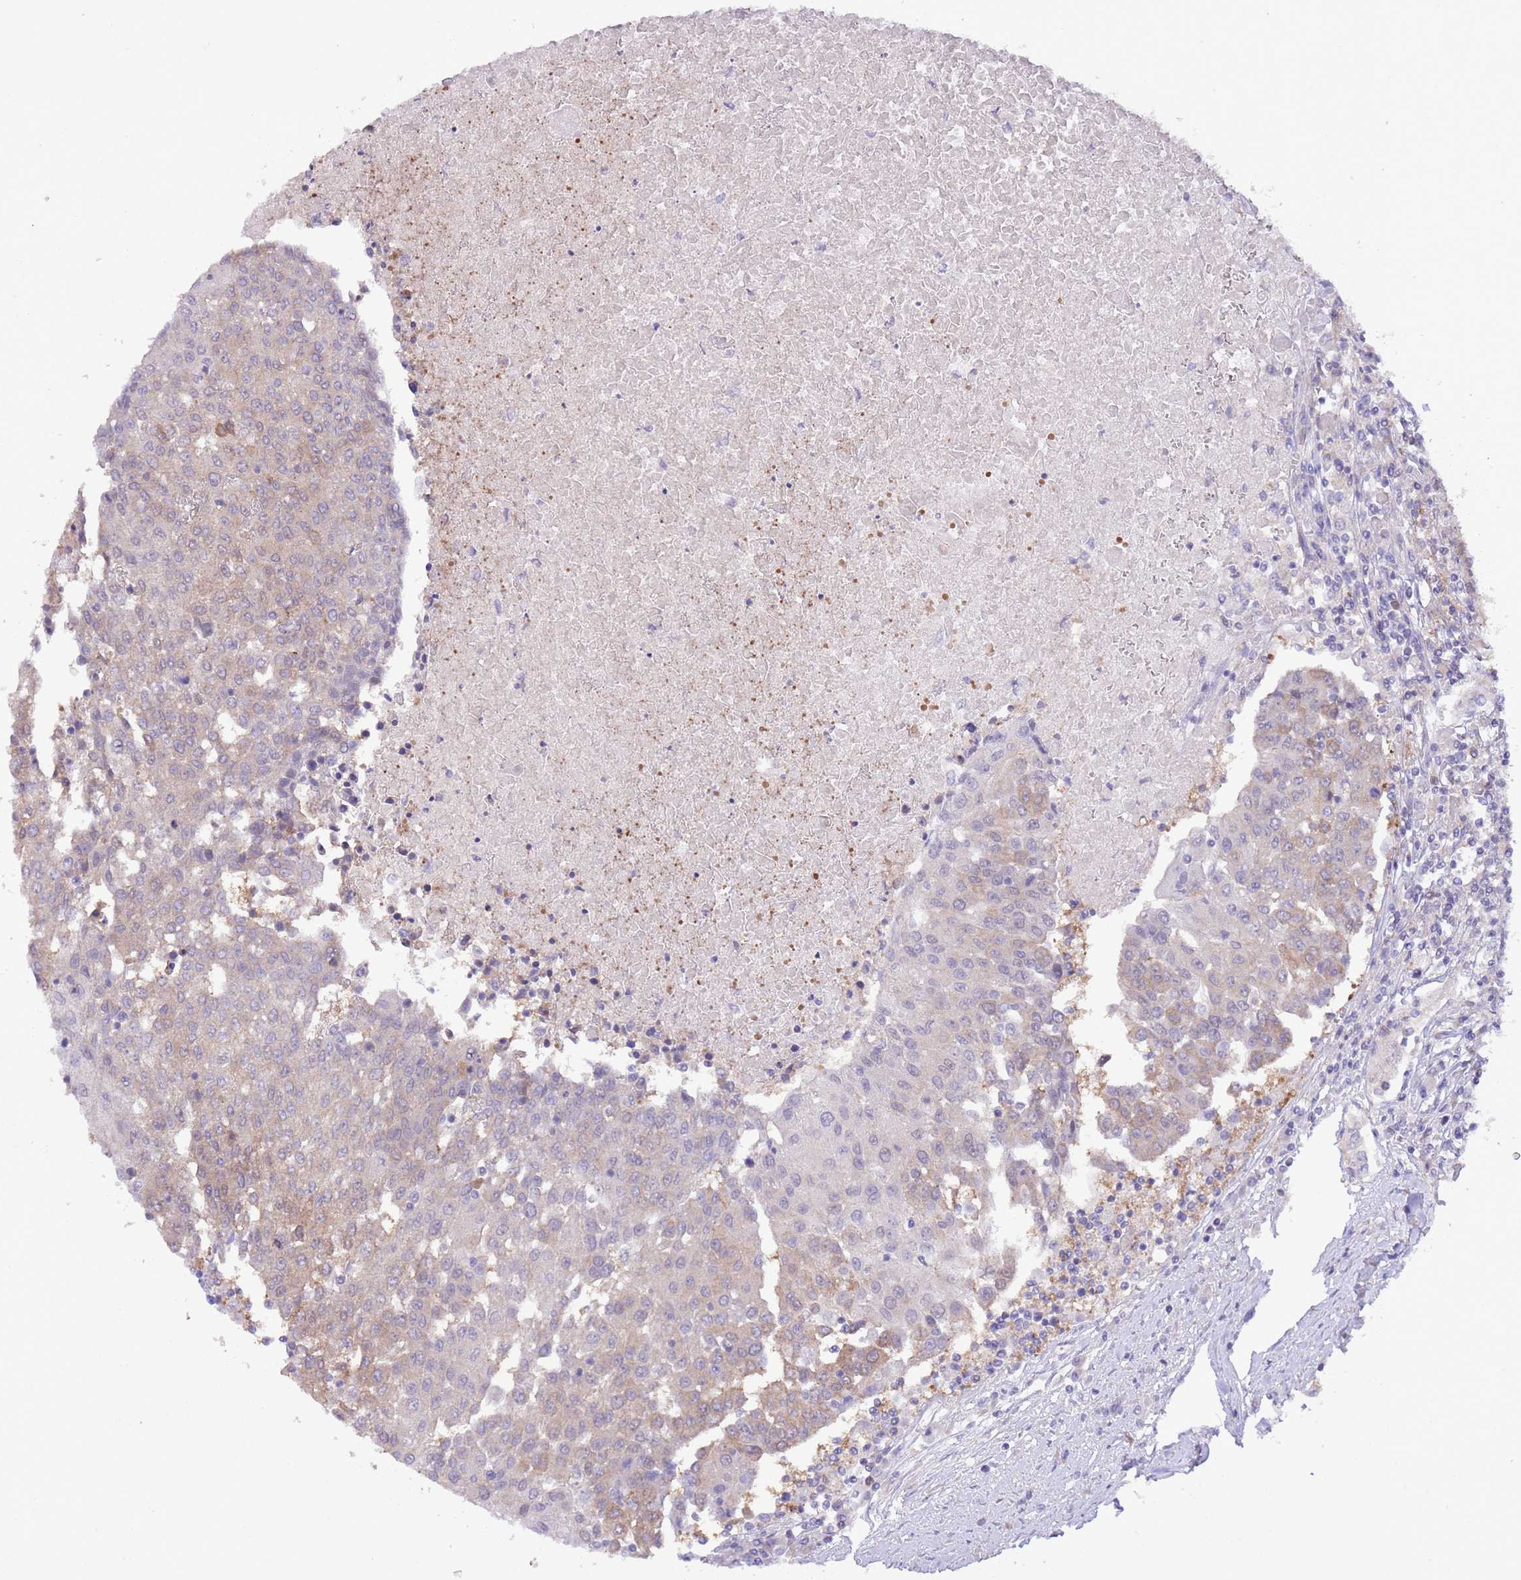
{"staining": {"intensity": "weak", "quantity": "25%-75%", "location": "cytoplasmic/membranous"}, "tissue": "urothelial cancer", "cell_type": "Tumor cells", "image_type": "cancer", "snomed": [{"axis": "morphology", "description": "Urothelial carcinoma, High grade"}, {"axis": "topography", "description": "Urinary bladder"}], "caption": "Human urothelial cancer stained with a brown dye displays weak cytoplasmic/membranous positive staining in approximately 25%-75% of tumor cells.", "gene": "PRR32", "patient": {"sex": "female", "age": 85}}